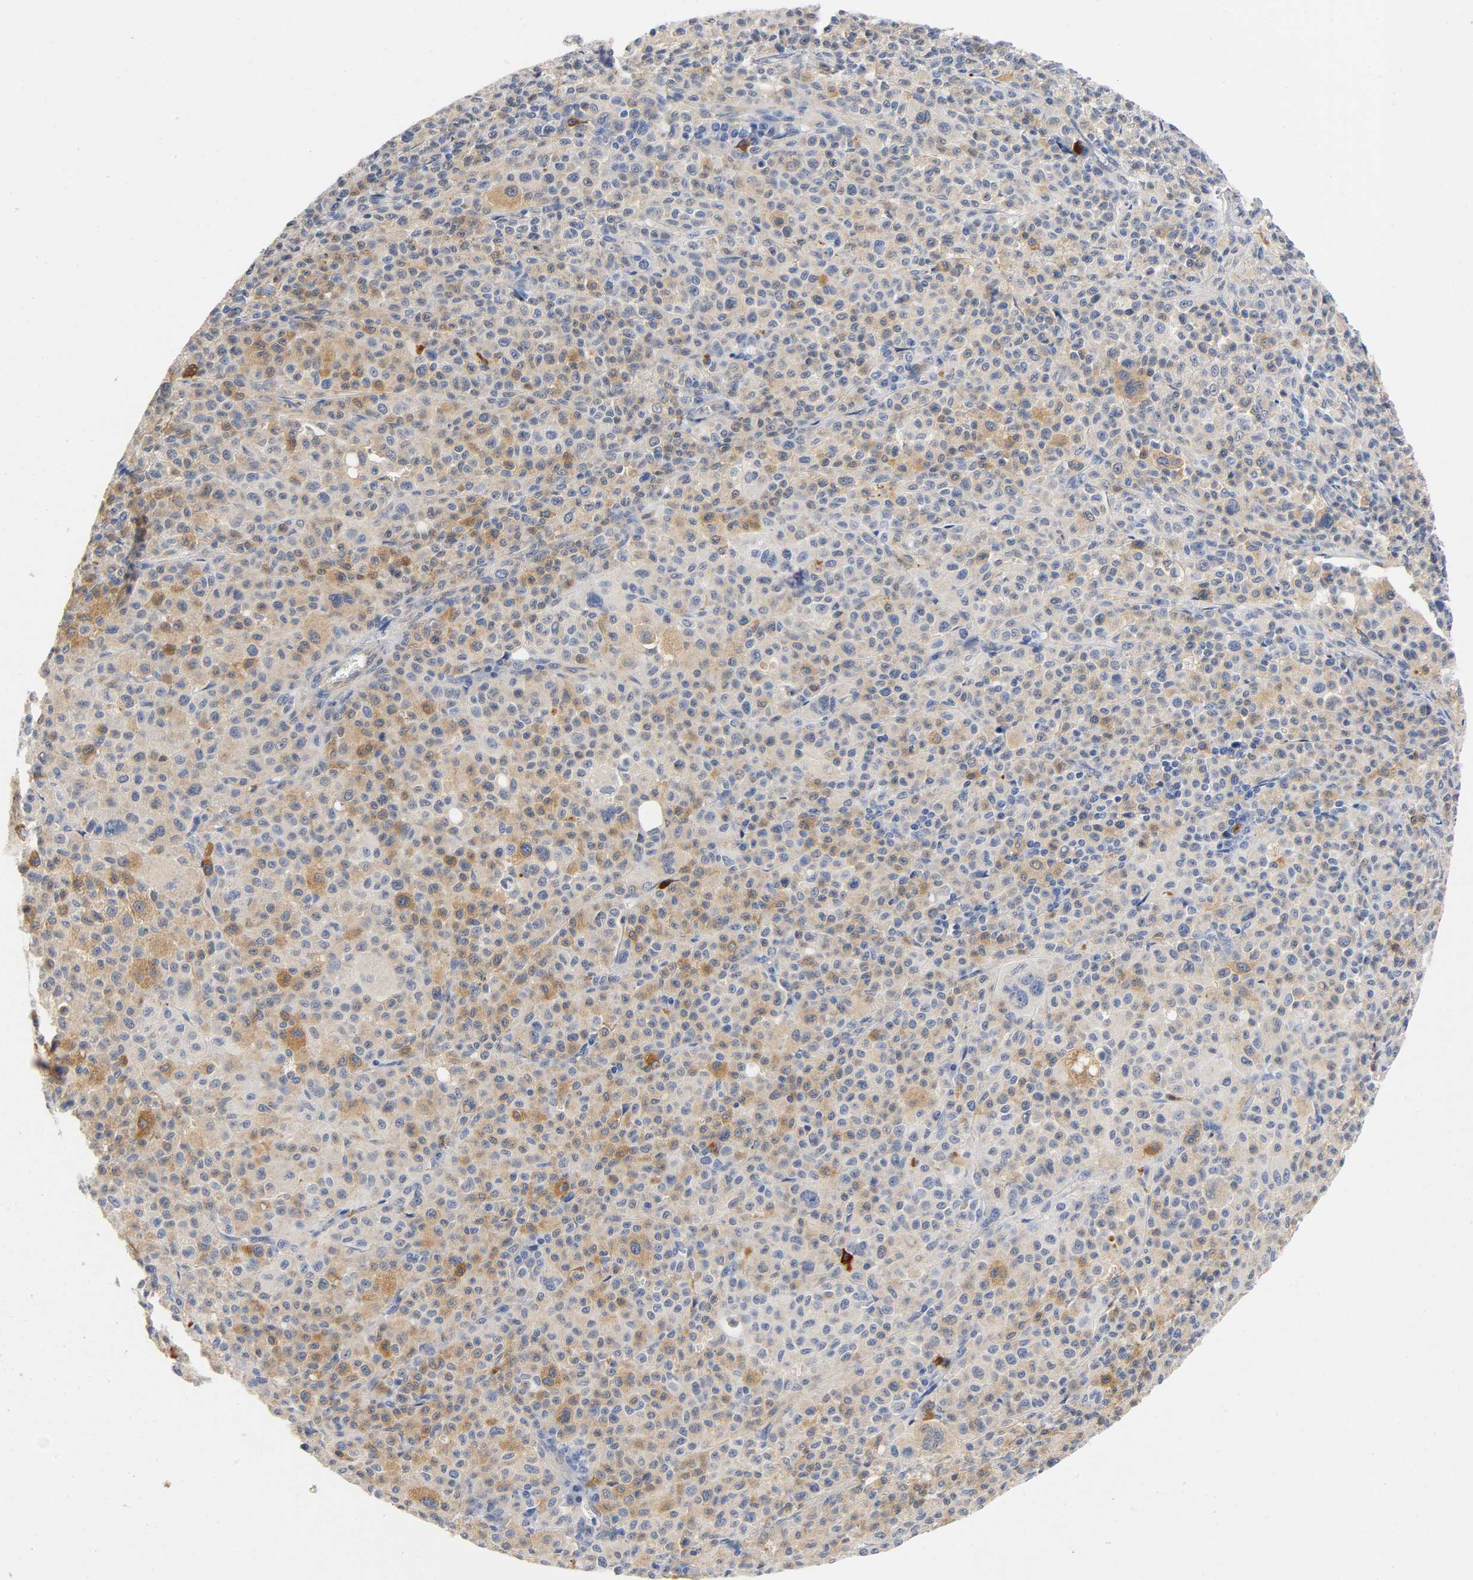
{"staining": {"intensity": "weak", "quantity": "25%-75%", "location": "cytoplasmic/membranous"}, "tissue": "melanoma", "cell_type": "Tumor cells", "image_type": "cancer", "snomed": [{"axis": "morphology", "description": "Malignant melanoma, Metastatic site"}, {"axis": "topography", "description": "Skin"}], "caption": "IHC histopathology image of malignant melanoma (metastatic site) stained for a protein (brown), which reveals low levels of weak cytoplasmic/membranous expression in about 25%-75% of tumor cells.", "gene": "TNC", "patient": {"sex": "female", "age": 74}}